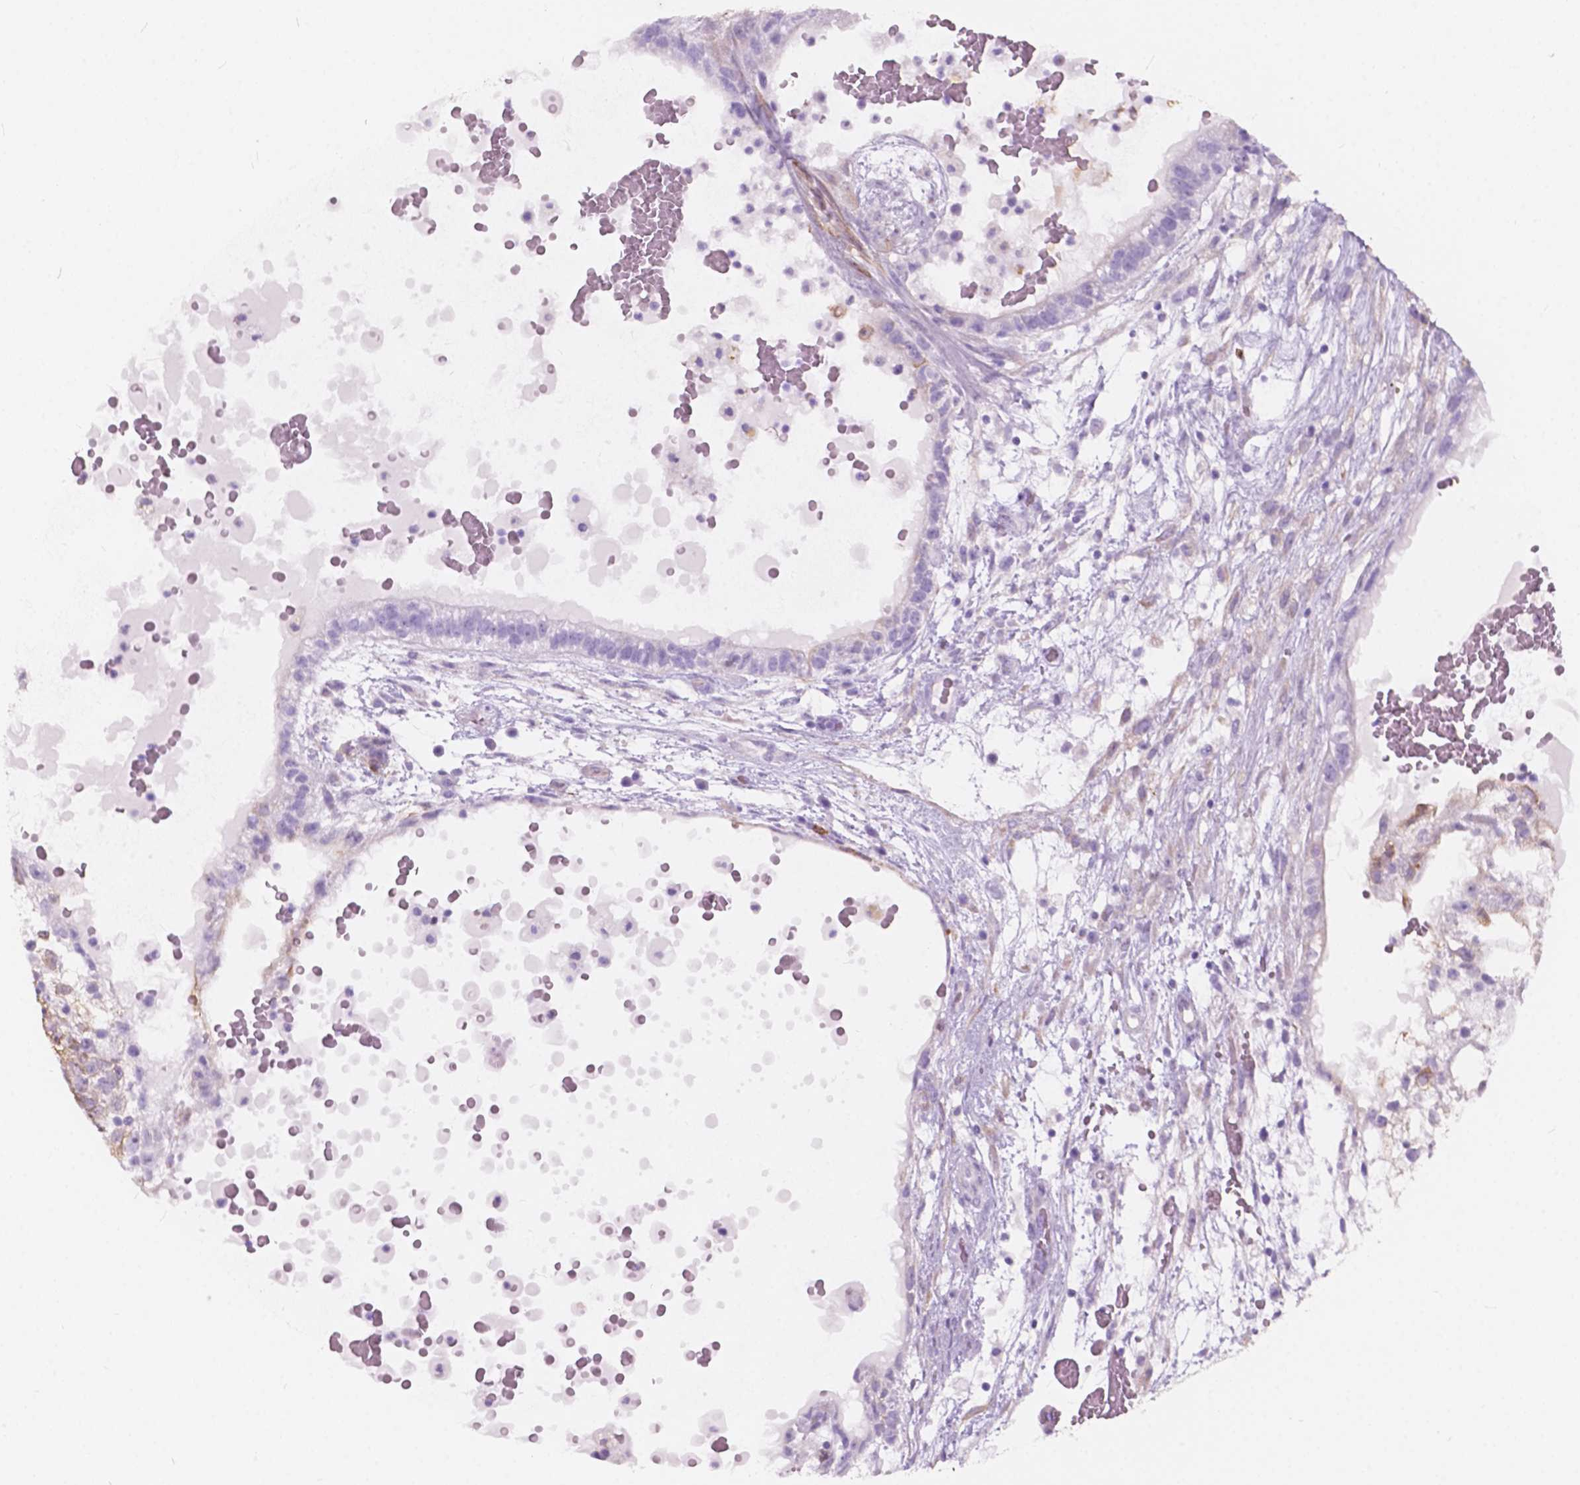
{"staining": {"intensity": "negative", "quantity": "none", "location": "none"}, "tissue": "testis cancer", "cell_type": "Tumor cells", "image_type": "cancer", "snomed": [{"axis": "morphology", "description": "Normal tissue, NOS"}, {"axis": "morphology", "description": "Carcinoma, Embryonal, NOS"}, {"axis": "topography", "description": "Testis"}], "caption": "The IHC micrograph has no significant positivity in tumor cells of embryonal carcinoma (testis) tissue. (DAB immunohistochemistry (IHC), high magnification).", "gene": "FXYD2", "patient": {"sex": "male", "age": 32}}